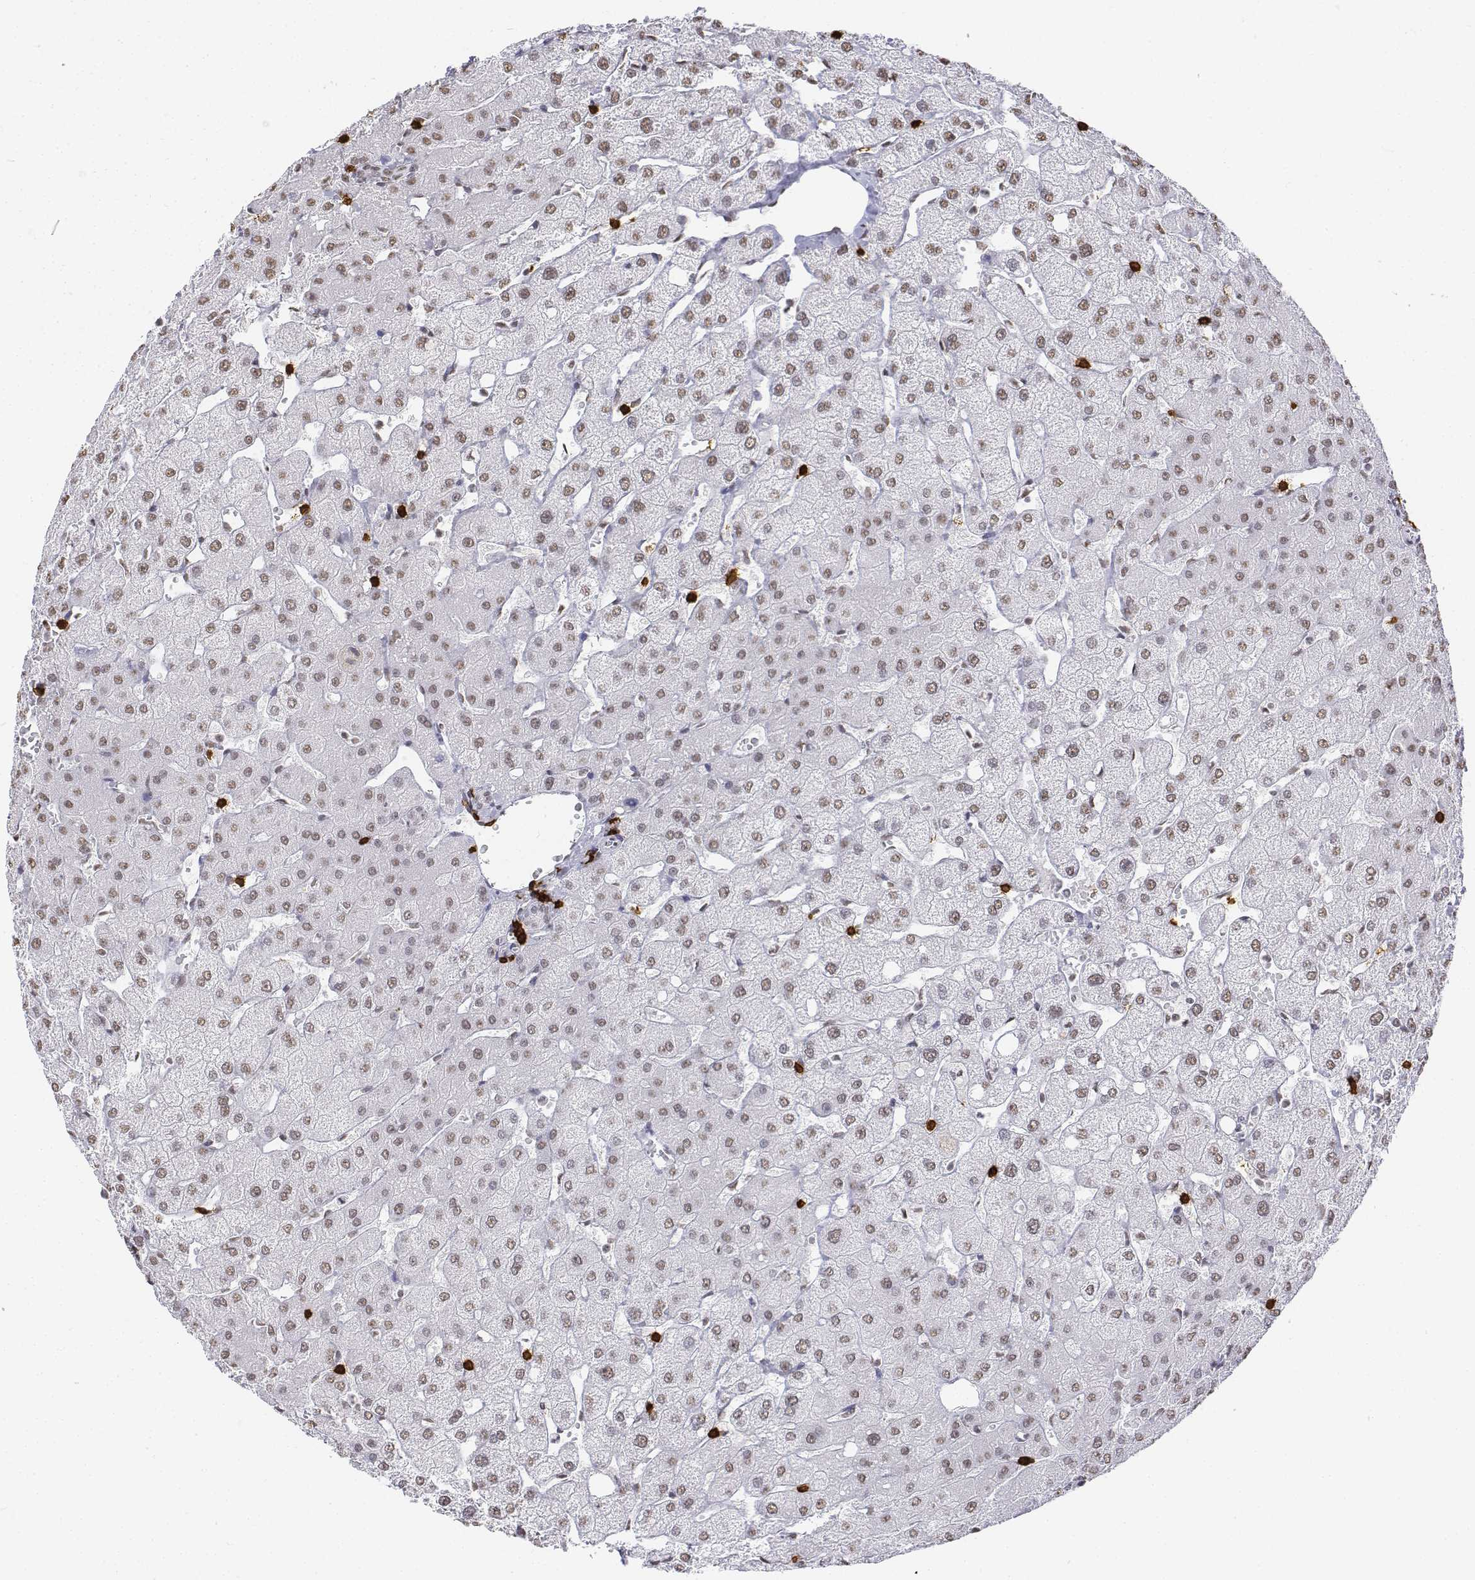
{"staining": {"intensity": "negative", "quantity": "none", "location": "none"}, "tissue": "liver", "cell_type": "Cholangiocytes", "image_type": "normal", "snomed": [{"axis": "morphology", "description": "Normal tissue, NOS"}, {"axis": "topography", "description": "Liver"}], "caption": "DAB (3,3'-diaminobenzidine) immunohistochemical staining of normal human liver demonstrates no significant positivity in cholangiocytes.", "gene": "CD3E", "patient": {"sex": "female", "age": 54}}